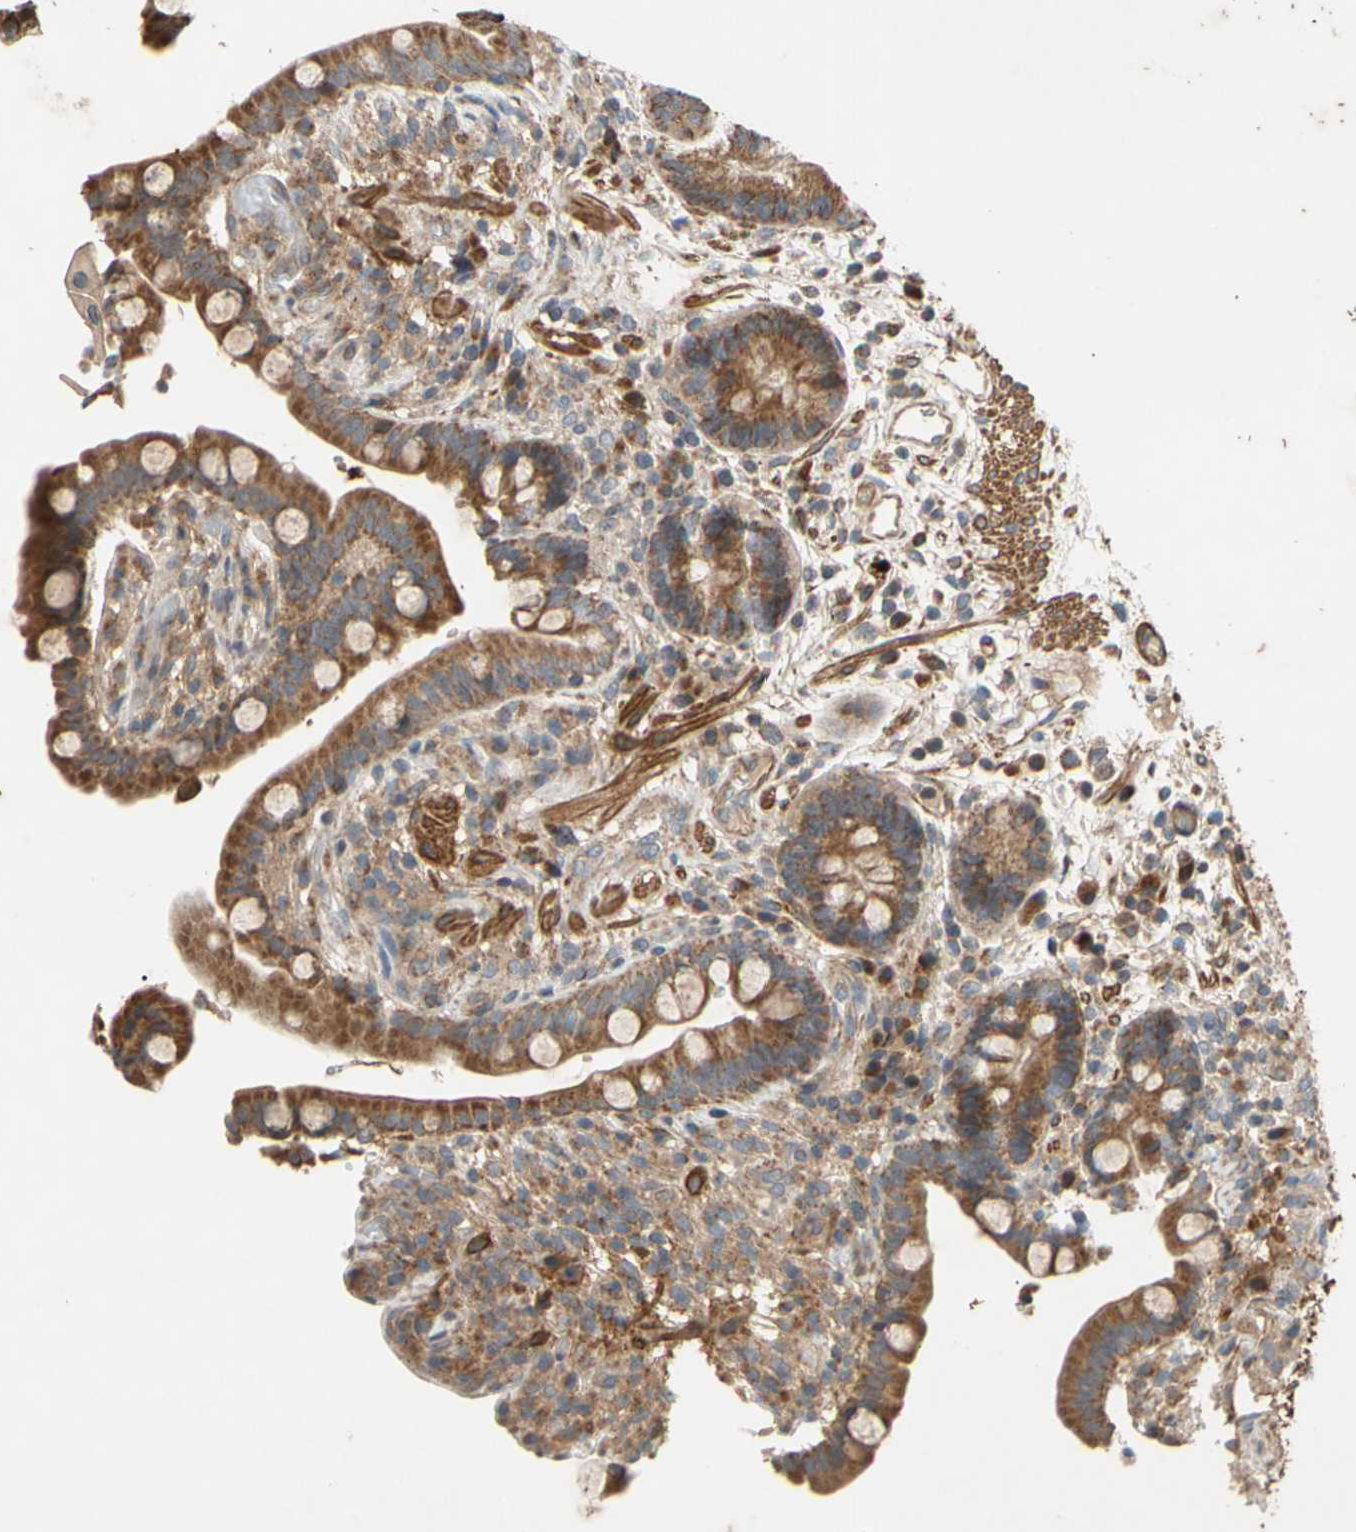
{"staining": {"intensity": "moderate", "quantity": ">75%", "location": "cytoplasmic/membranous"}, "tissue": "colon", "cell_type": "Endothelial cells", "image_type": "normal", "snomed": [{"axis": "morphology", "description": "Normal tissue, NOS"}, {"axis": "topography", "description": "Colon"}], "caption": "Immunohistochemical staining of normal colon reveals moderate cytoplasmic/membranous protein positivity in about >75% of endothelial cells.", "gene": "PARD6A", "patient": {"sex": "male", "age": 73}}